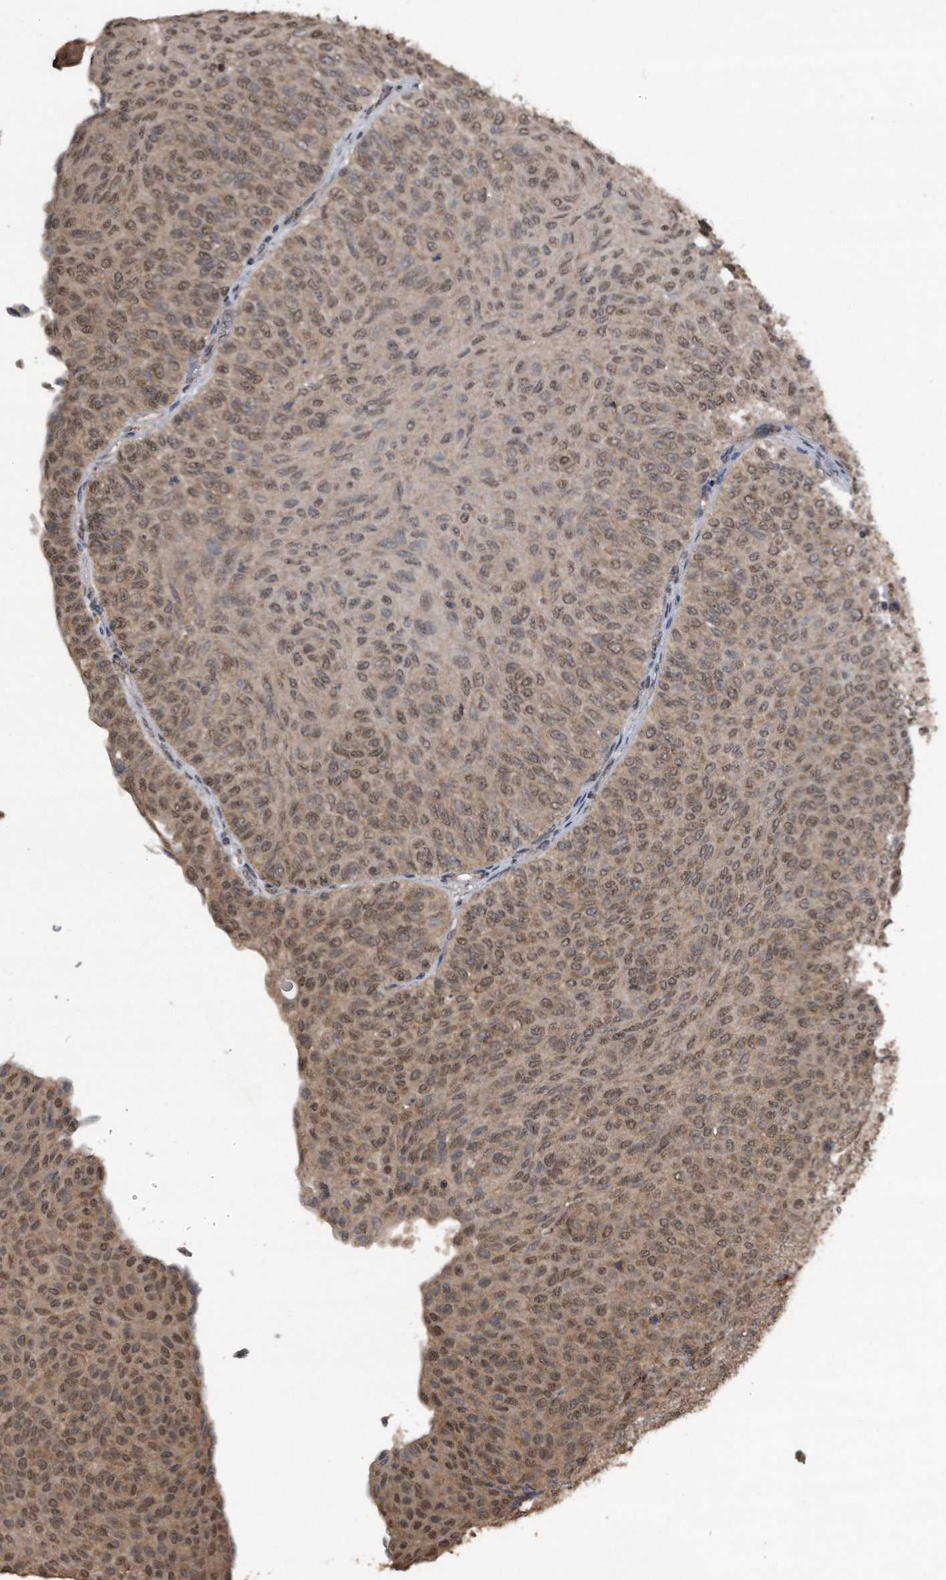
{"staining": {"intensity": "weak", "quantity": ">75%", "location": "cytoplasmic/membranous,nuclear"}, "tissue": "urothelial cancer", "cell_type": "Tumor cells", "image_type": "cancer", "snomed": [{"axis": "morphology", "description": "Urothelial carcinoma, Low grade"}, {"axis": "topography", "description": "Urinary bladder"}], "caption": "Protein expression analysis of human urothelial cancer reveals weak cytoplasmic/membranous and nuclear expression in approximately >75% of tumor cells. (brown staining indicates protein expression, while blue staining denotes nuclei).", "gene": "CRYZL1", "patient": {"sex": "male", "age": 78}}